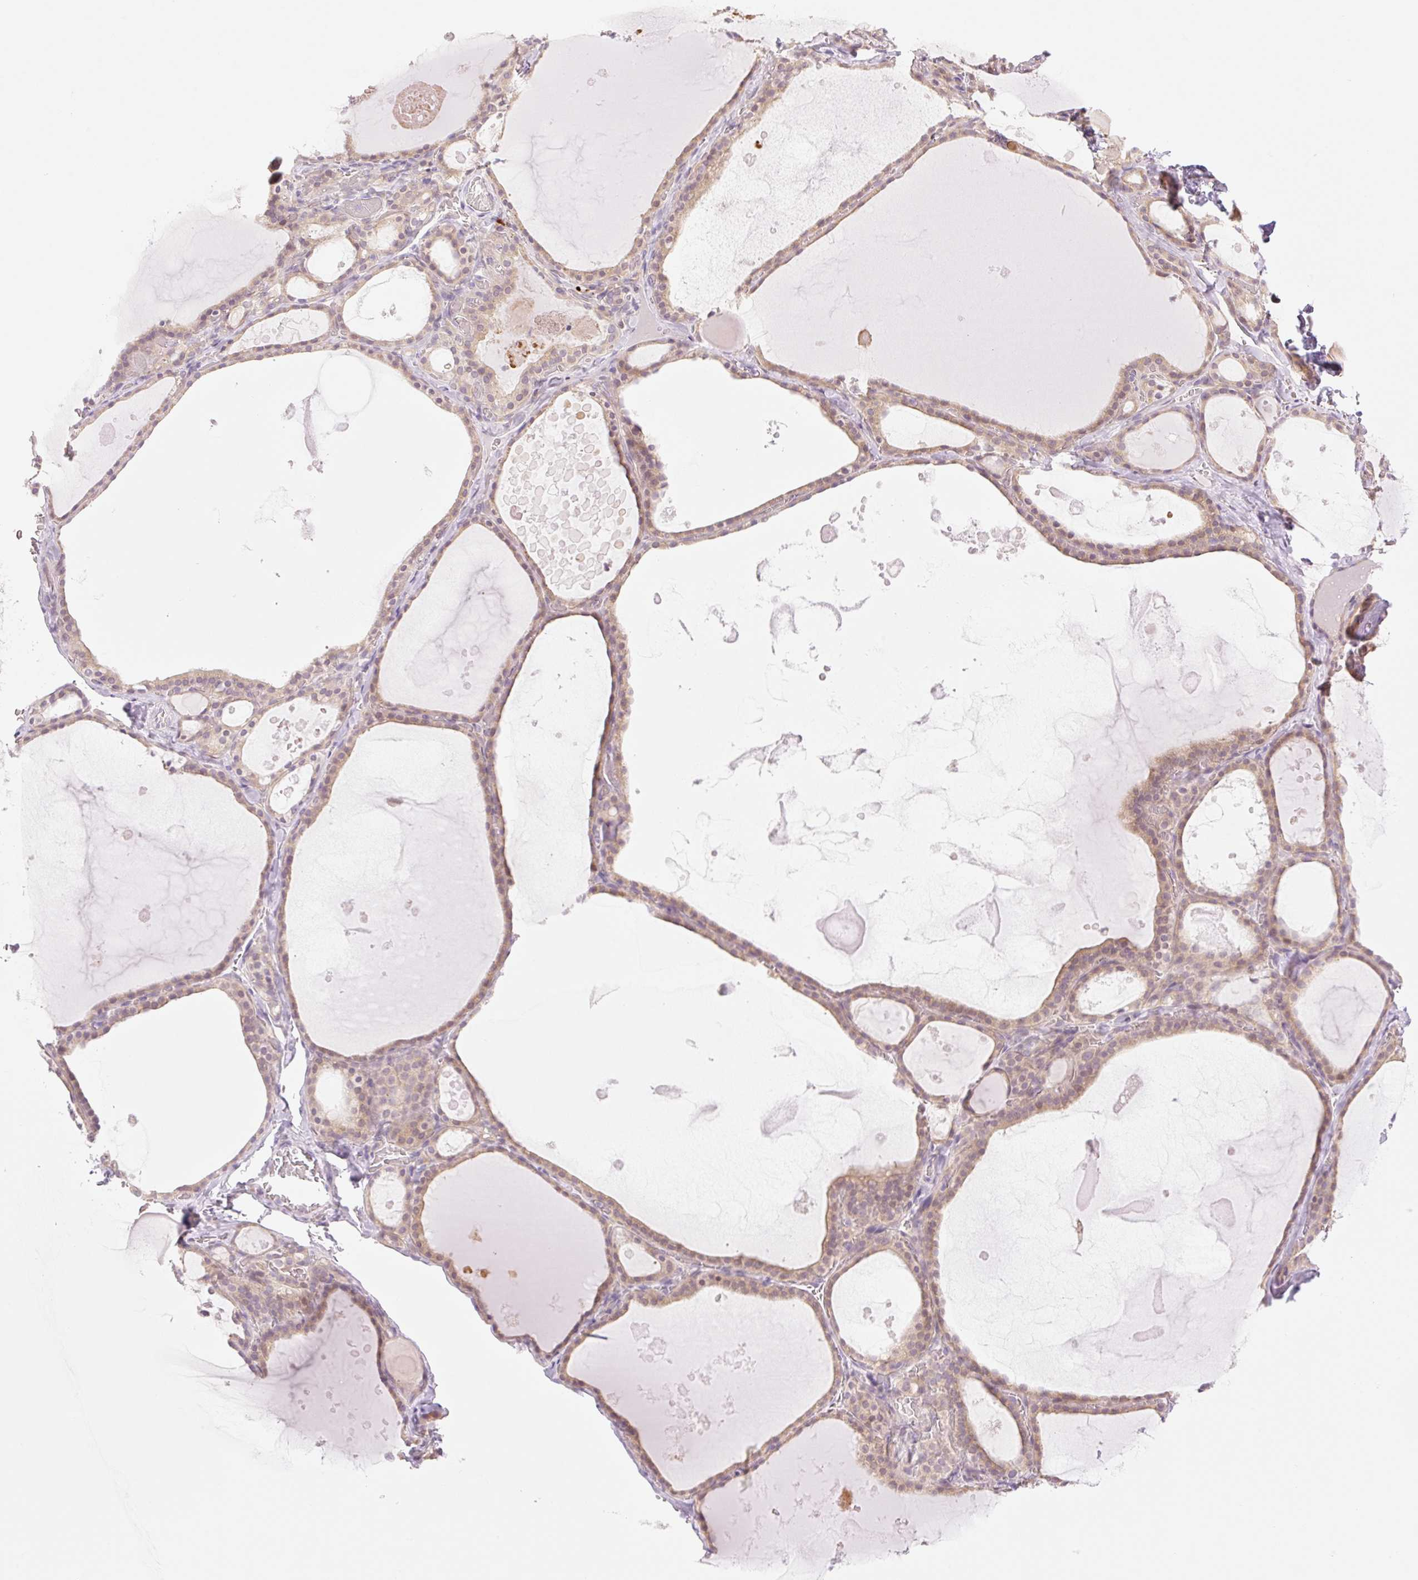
{"staining": {"intensity": "moderate", "quantity": ">75%", "location": "cytoplasmic/membranous"}, "tissue": "thyroid gland", "cell_type": "Glandular cells", "image_type": "normal", "snomed": [{"axis": "morphology", "description": "Normal tissue, NOS"}, {"axis": "topography", "description": "Thyroid gland"}], "caption": "Brown immunohistochemical staining in normal human thyroid gland exhibits moderate cytoplasmic/membranous expression in about >75% of glandular cells.", "gene": "COL5A1", "patient": {"sex": "male", "age": 56}}